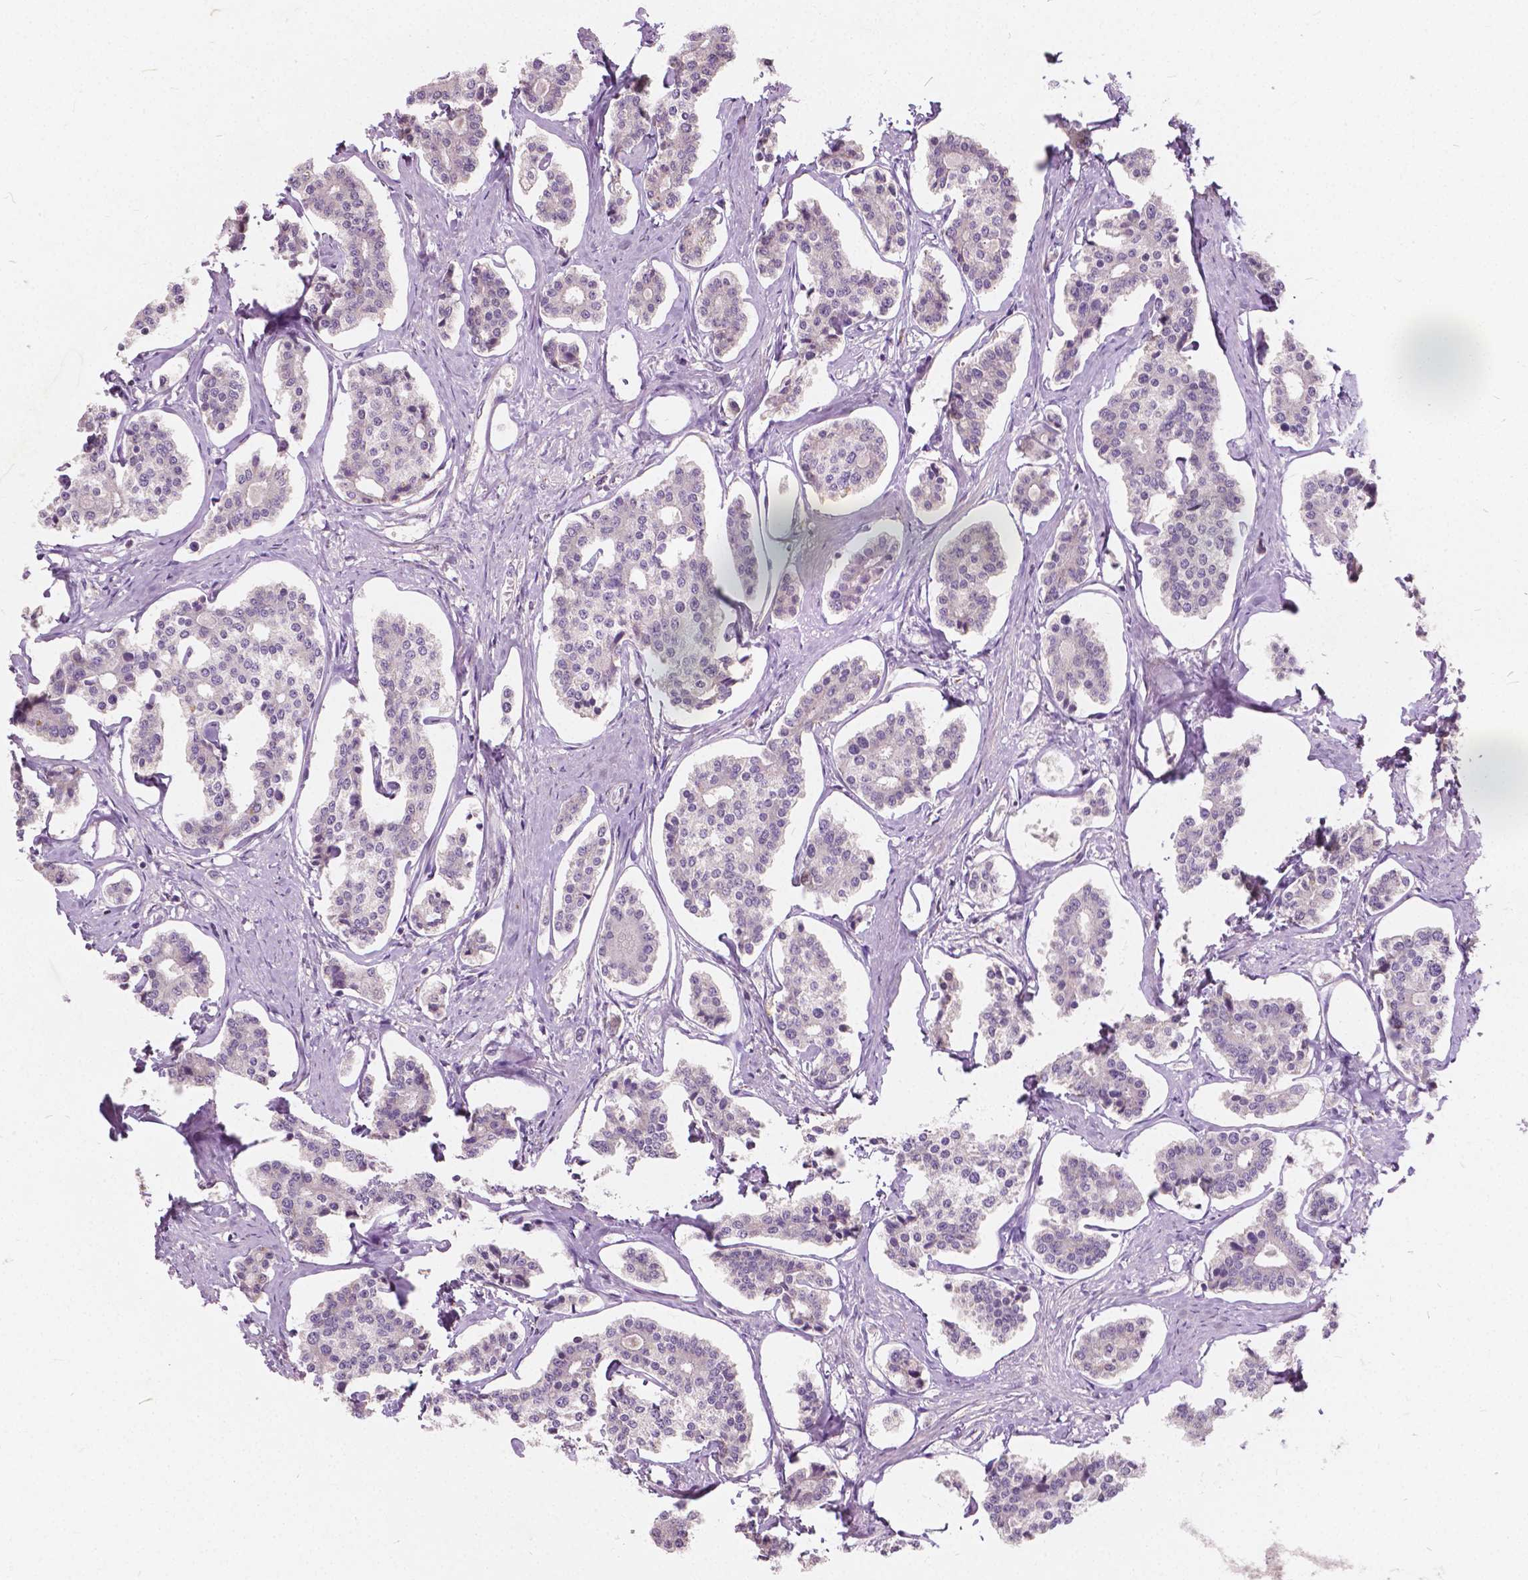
{"staining": {"intensity": "negative", "quantity": "none", "location": "none"}, "tissue": "carcinoid", "cell_type": "Tumor cells", "image_type": "cancer", "snomed": [{"axis": "morphology", "description": "Carcinoid, malignant, NOS"}, {"axis": "topography", "description": "Small intestine"}], "caption": "High magnification brightfield microscopy of carcinoid (malignant) stained with DAB (3,3'-diaminobenzidine) (brown) and counterstained with hematoxylin (blue): tumor cells show no significant positivity.", "gene": "DLX6", "patient": {"sex": "female", "age": 65}}